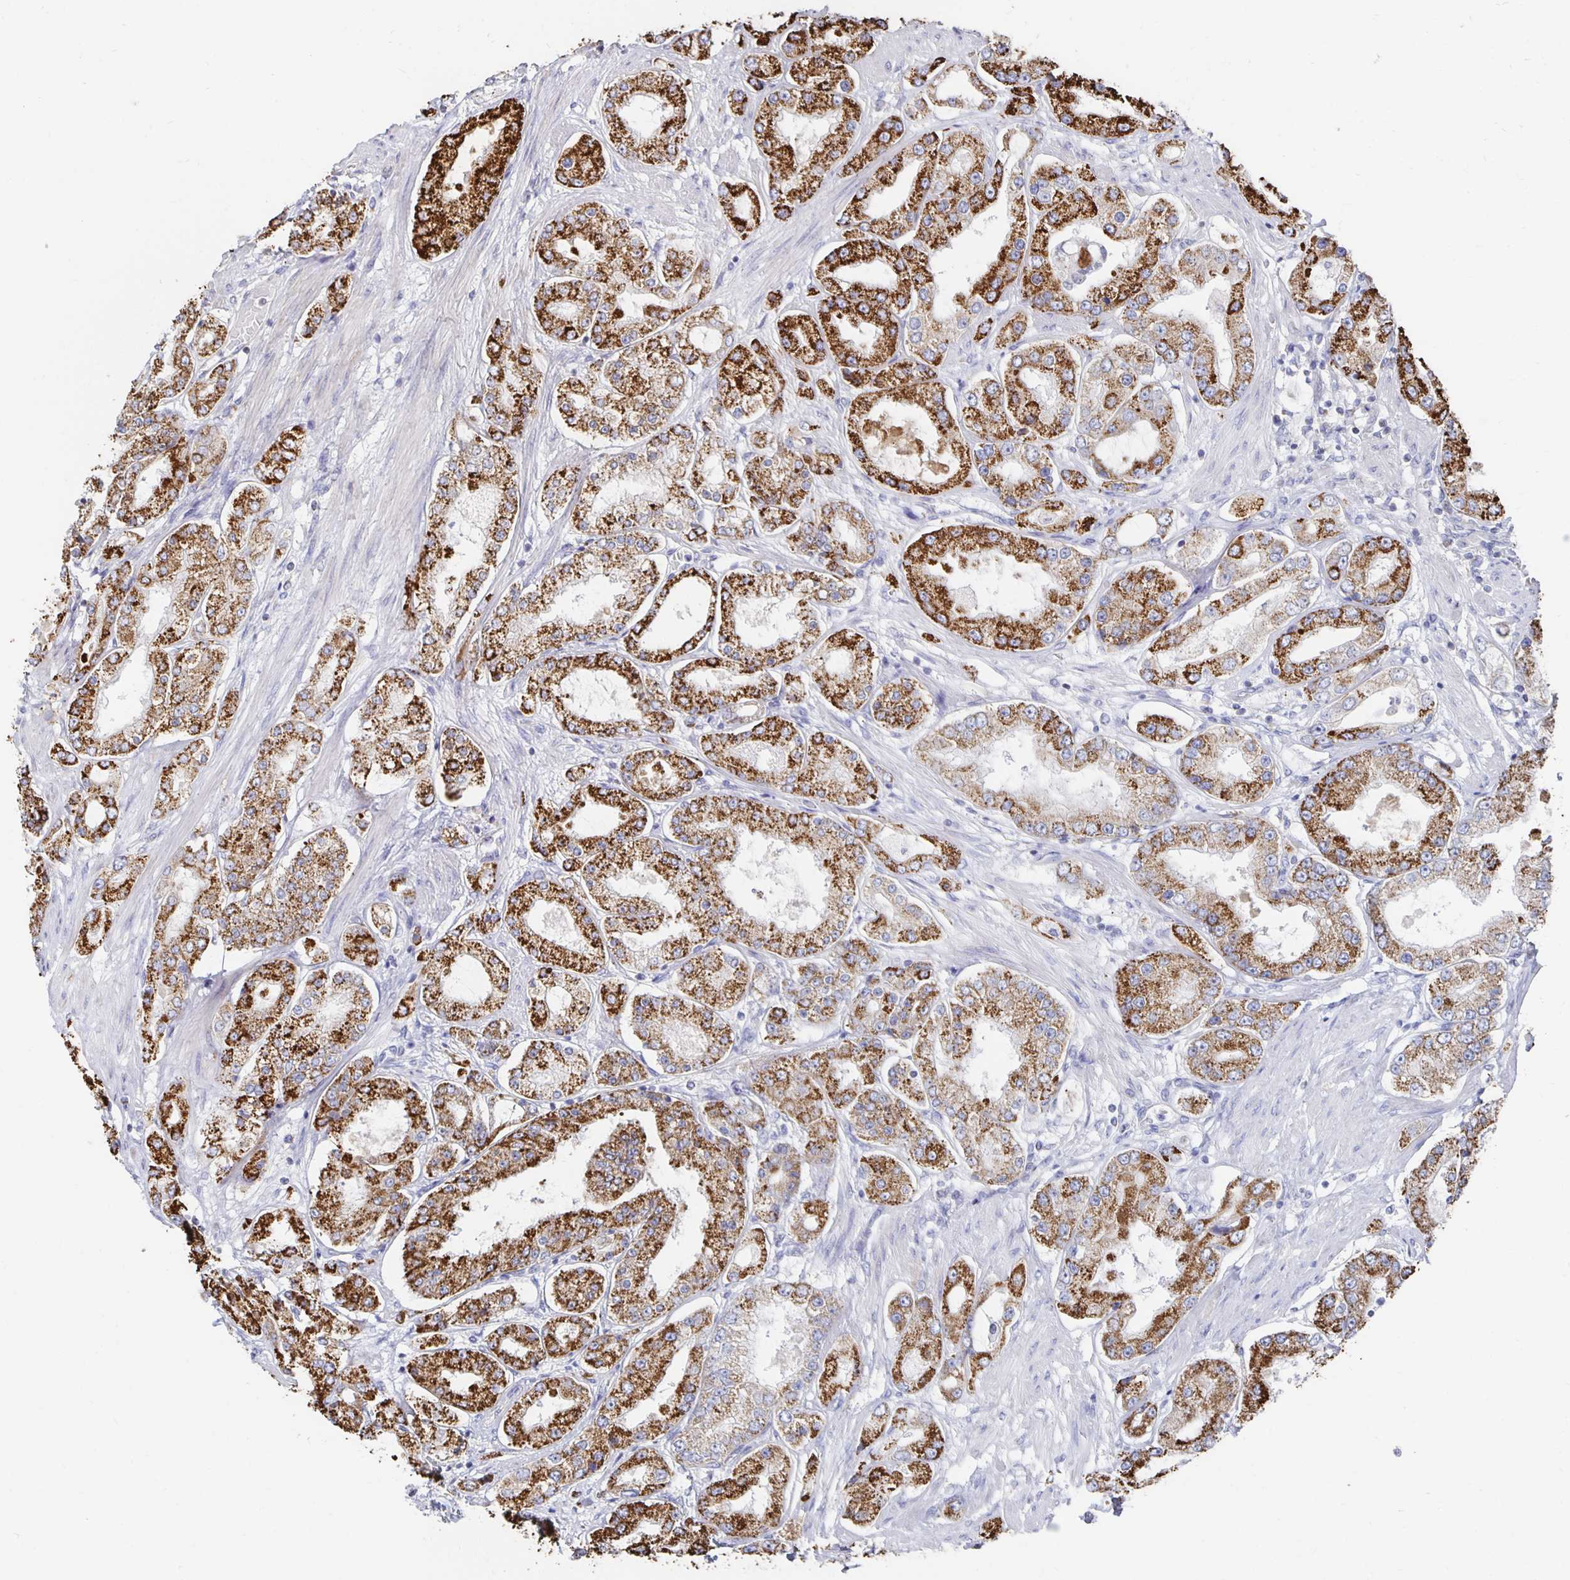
{"staining": {"intensity": "moderate", "quantity": ">75%", "location": "cytoplasmic/membranous"}, "tissue": "prostate cancer", "cell_type": "Tumor cells", "image_type": "cancer", "snomed": [{"axis": "morphology", "description": "Adenocarcinoma, High grade"}, {"axis": "topography", "description": "Prostate"}], "caption": "IHC histopathology image of neoplastic tissue: human prostate cancer (high-grade adenocarcinoma) stained using immunohistochemistry (IHC) demonstrates medium levels of moderate protein expression localized specifically in the cytoplasmic/membranous of tumor cells, appearing as a cytoplasmic/membranous brown color.", "gene": "NKX2-8", "patient": {"sex": "male", "age": 69}}